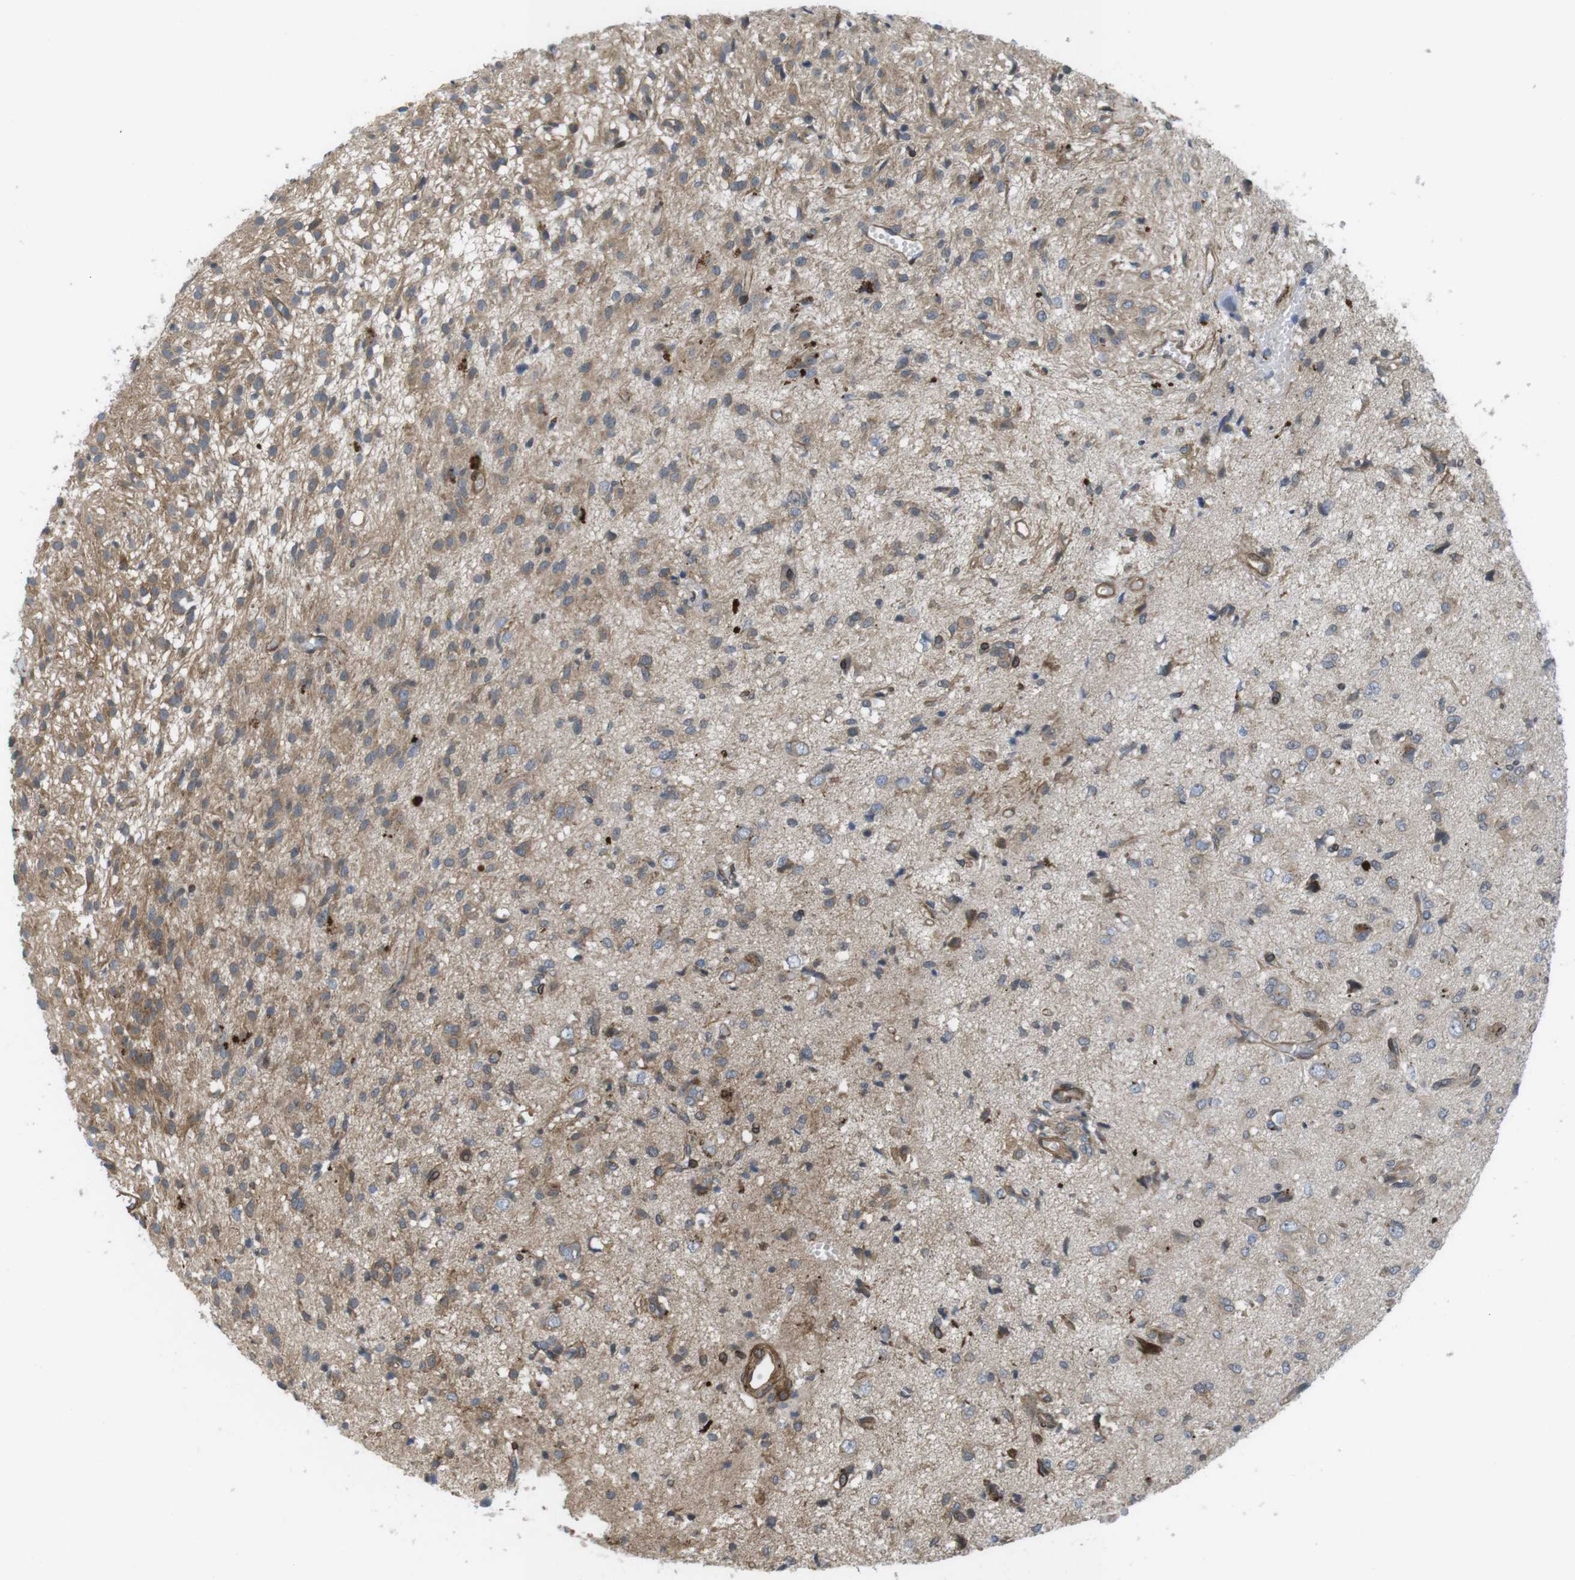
{"staining": {"intensity": "moderate", "quantity": ">75%", "location": "cytoplasmic/membranous"}, "tissue": "glioma", "cell_type": "Tumor cells", "image_type": "cancer", "snomed": [{"axis": "morphology", "description": "Glioma, malignant, High grade"}, {"axis": "topography", "description": "Brain"}], "caption": "High-power microscopy captured an immunohistochemistry (IHC) photomicrograph of glioma, revealing moderate cytoplasmic/membranous positivity in about >75% of tumor cells. (DAB IHC, brown staining for protein, blue staining for nuclei).", "gene": "KANK2", "patient": {"sex": "female", "age": 59}}